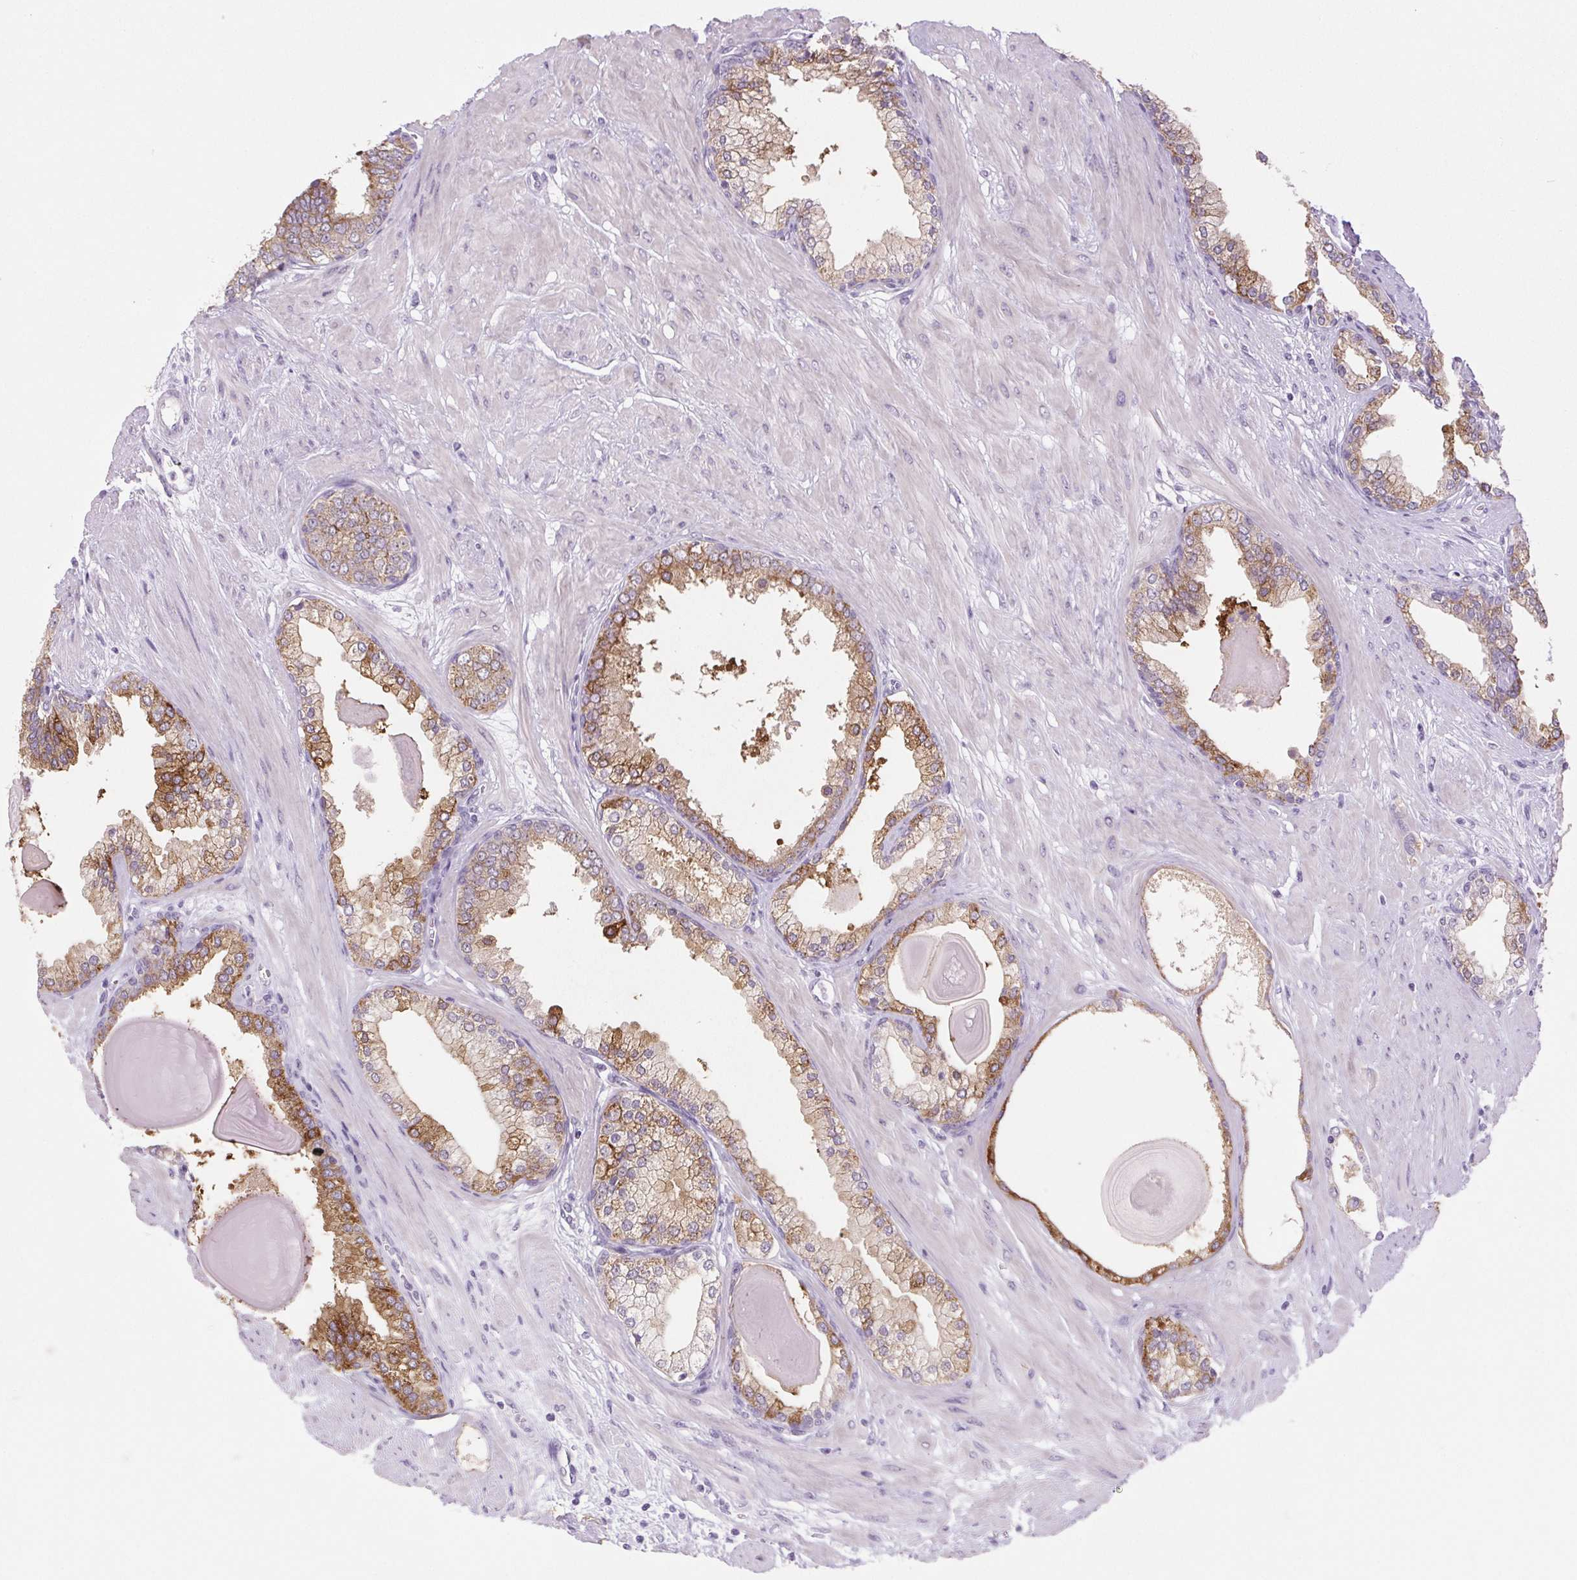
{"staining": {"intensity": "strong", "quantity": "25%-75%", "location": "cytoplasmic/membranous"}, "tissue": "prostate cancer", "cell_type": "Tumor cells", "image_type": "cancer", "snomed": [{"axis": "morphology", "description": "Adenocarcinoma, Low grade"}, {"axis": "topography", "description": "Prostate"}], "caption": "This image displays immunohistochemistry staining of prostate cancer (adenocarcinoma (low-grade)), with high strong cytoplasmic/membranous staining in approximately 25%-75% of tumor cells.", "gene": "BCAS1", "patient": {"sex": "male", "age": 64}}